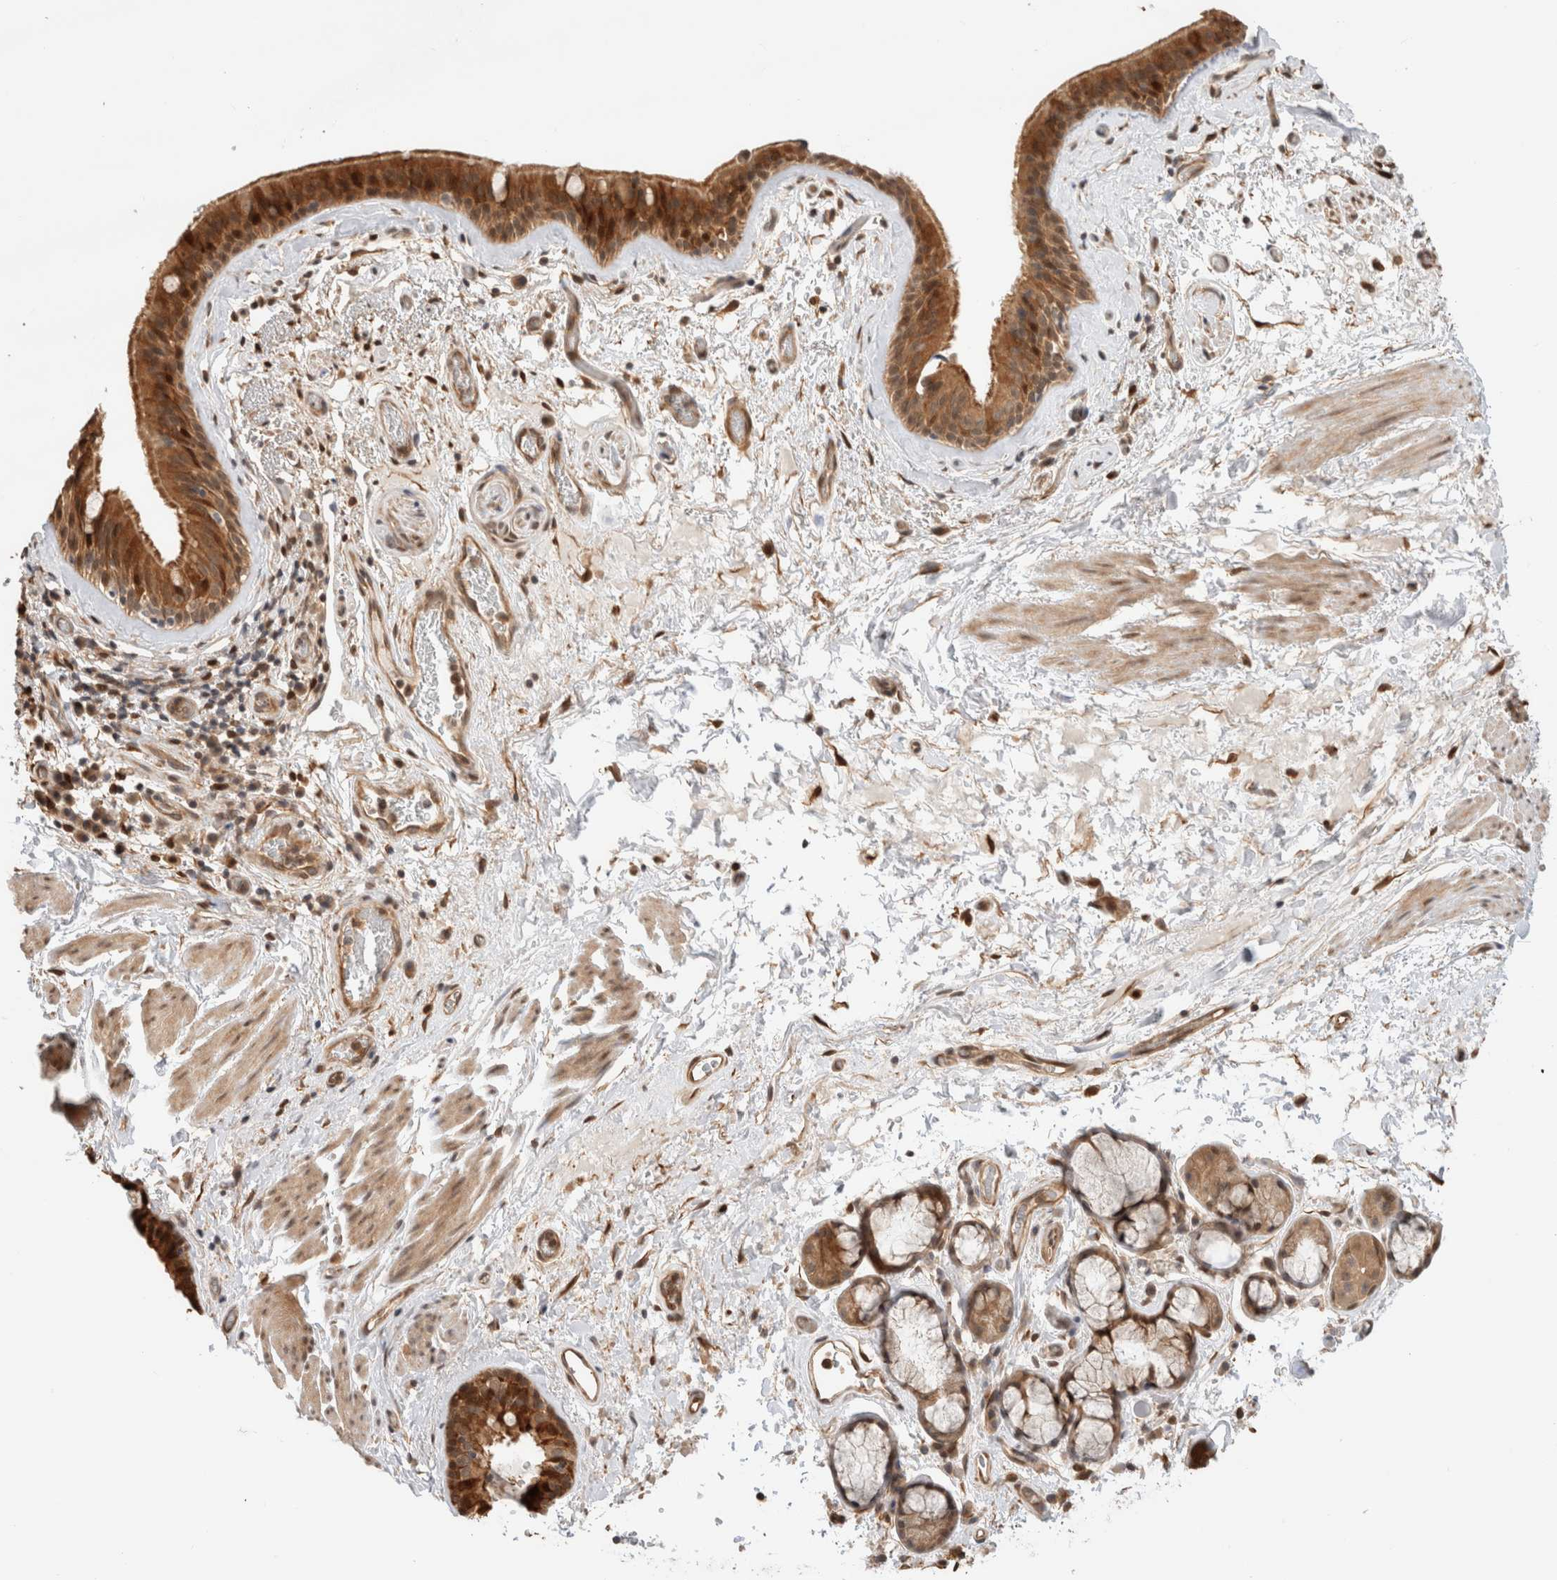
{"staining": {"intensity": "strong", "quantity": ">75%", "location": "cytoplasmic/membranous,nuclear"}, "tissue": "bronchus", "cell_type": "Respiratory epithelial cells", "image_type": "normal", "snomed": [{"axis": "morphology", "description": "Normal tissue, NOS"}, {"axis": "topography", "description": "Cartilage tissue"}], "caption": "High-power microscopy captured an immunohistochemistry (IHC) image of benign bronchus, revealing strong cytoplasmic/membranous,nuclear staining in approximately >75% of respiratory epithelial cells. Immunohistochemistry (ihc) stains the protein in brown and the nuclei are stained blue.", "gene": "OTUD6B", "patient": {"sex": "female", "age": 63}}